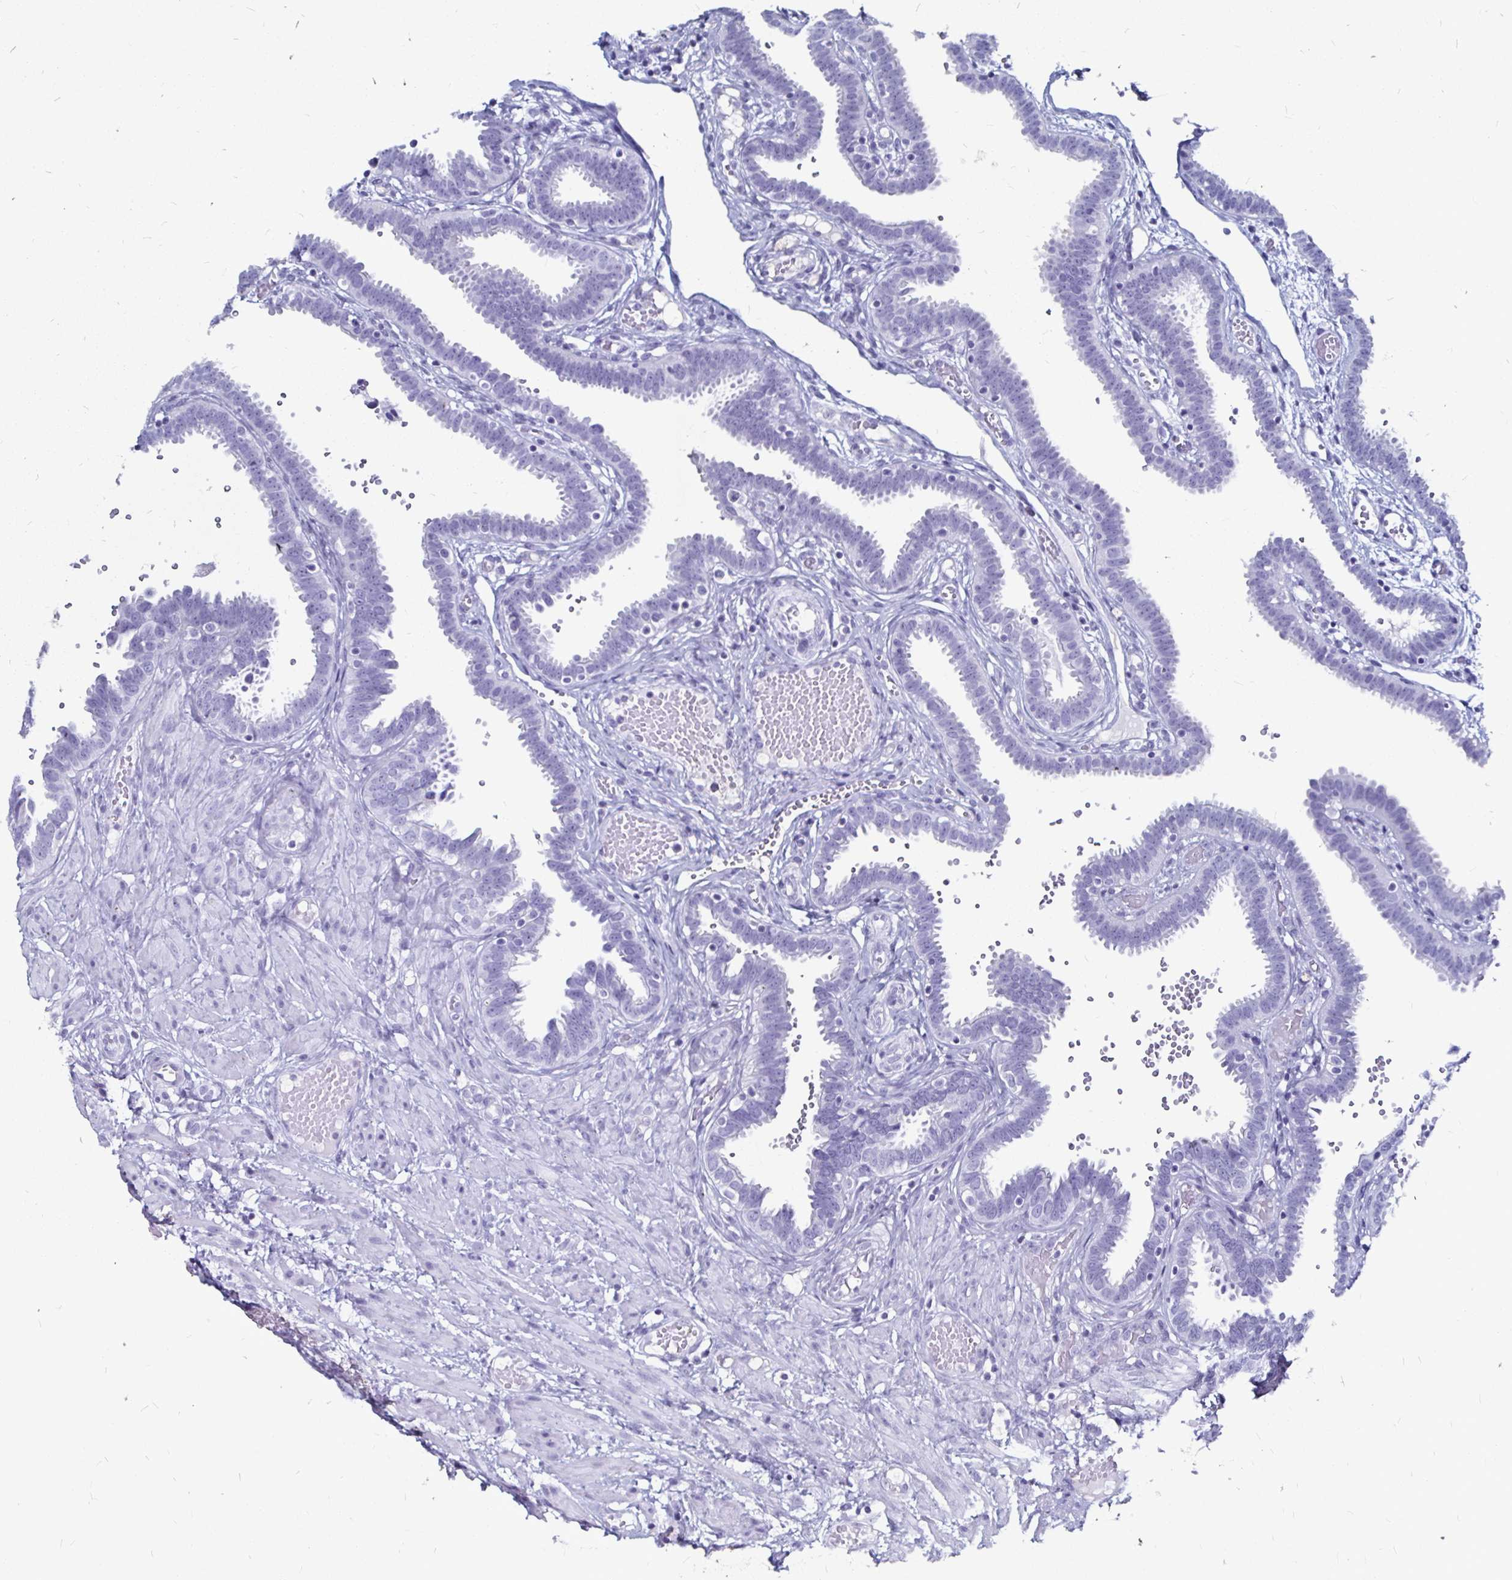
{"staining": {"intensity": "negative", "quantity": "none", "location": "none"}, "tissue": "fallopian tube", "cell_type": "Glandular cells", "image_type": "normal", "snomed": [{"axis": "morphology", "description": "Normal tissue, NOS"}, {"axis": "topography", "description": "Fallopian tube"}], "caption": "Immunohistochemistry (IHC) of unremarkable human fallopian tube exhibits no expression in glandular cells.", "gene": "LUZP4", "patient": {"sex": "female", "age": 37}}